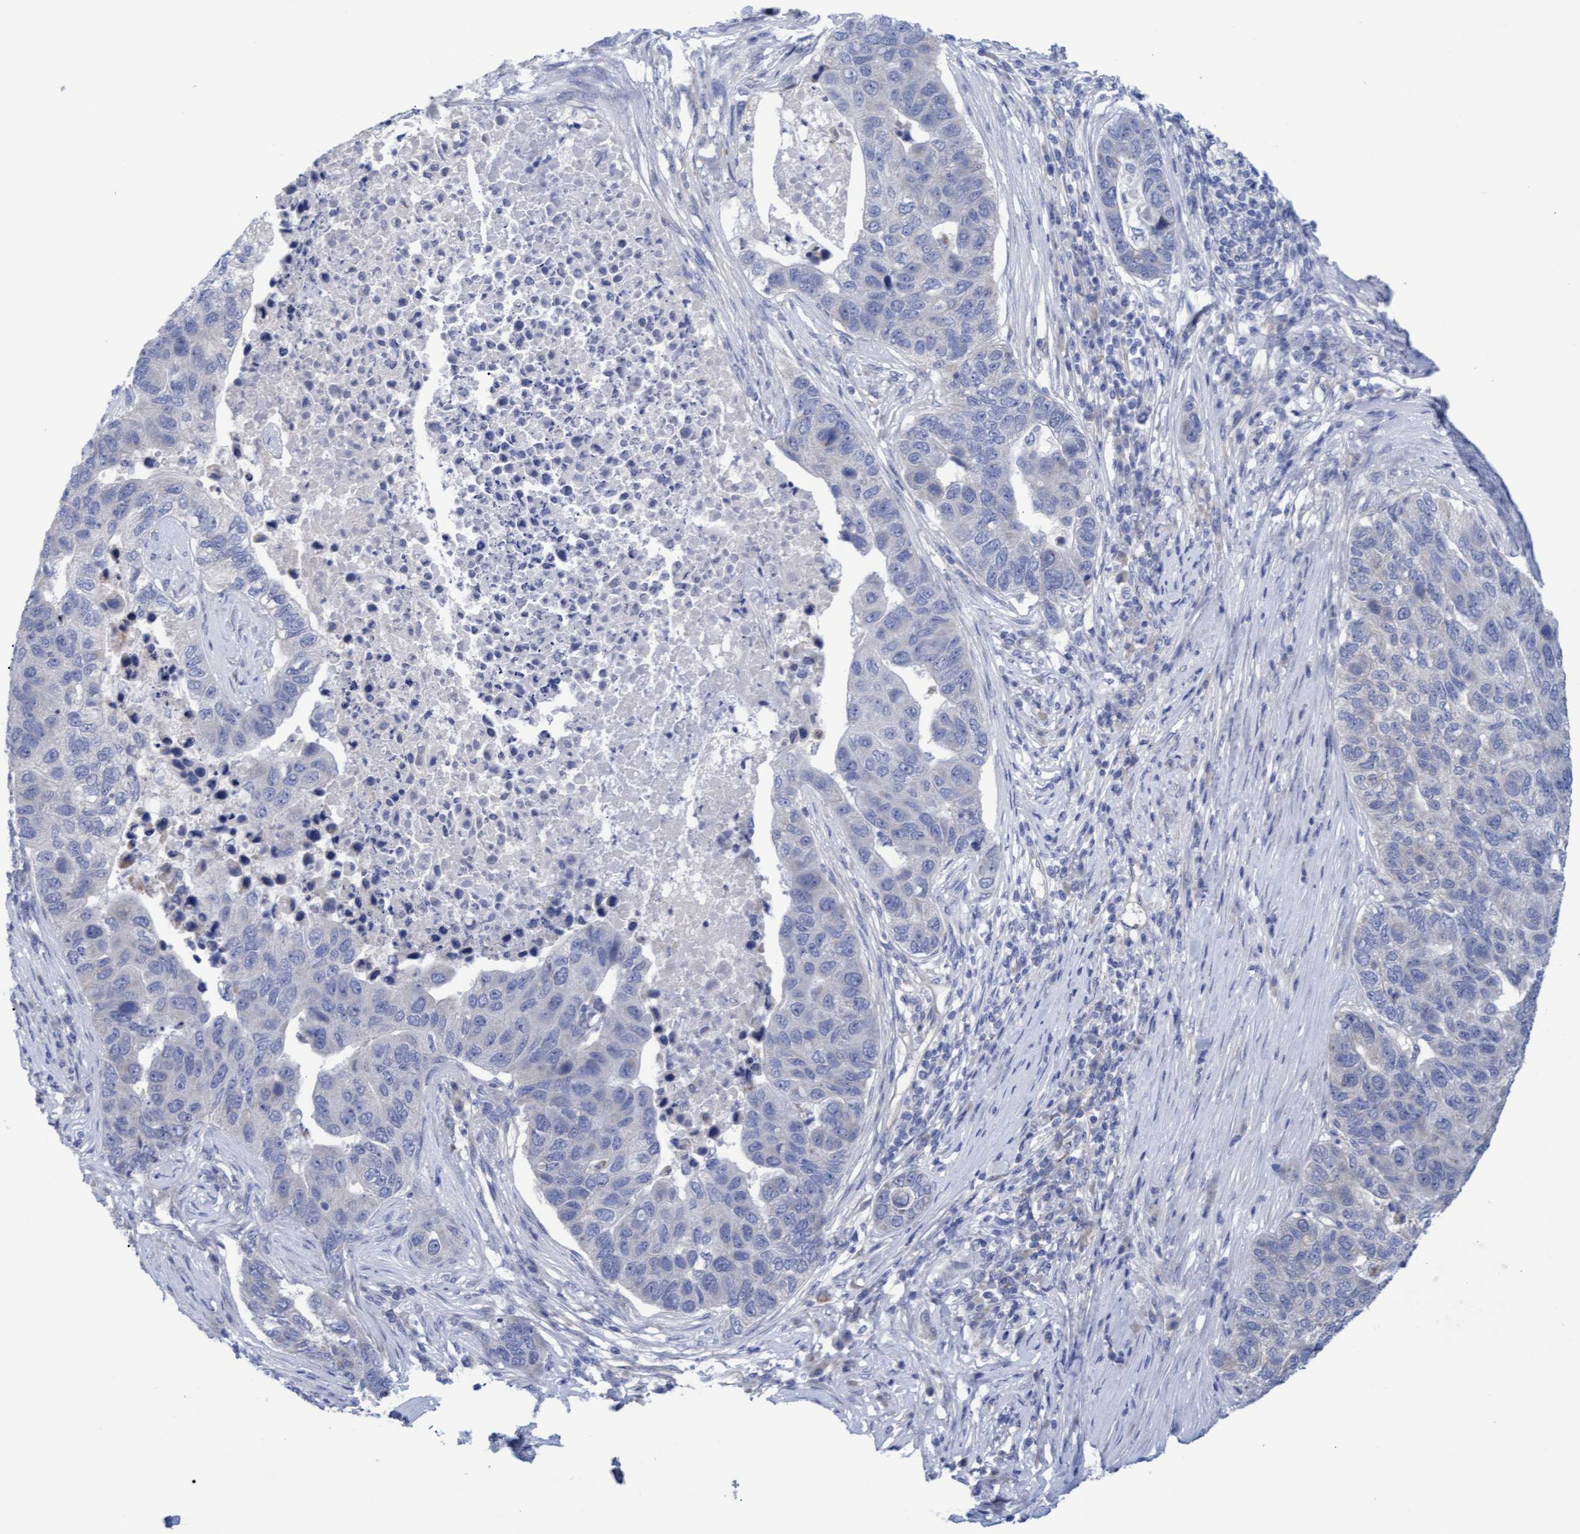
{"staining": {"intensity": "negative", "quantity": "none", "location": "none"}, "tissue": "pancreatic cancer", "cell_type": "Tumor cells", "image_type": "cancer", "snomed": [{"axis": "morphology", "description": "Adenocarcinoma, NOS"}, {"axis": "topography", "description": "Pancreas"}], "caption": "Protein analysis of adenocarcinoma (pancreatic) displays no significant expression in tumor cells.", "gene": "STXBP1", "patient": {"sex": "female", "age": 61}}